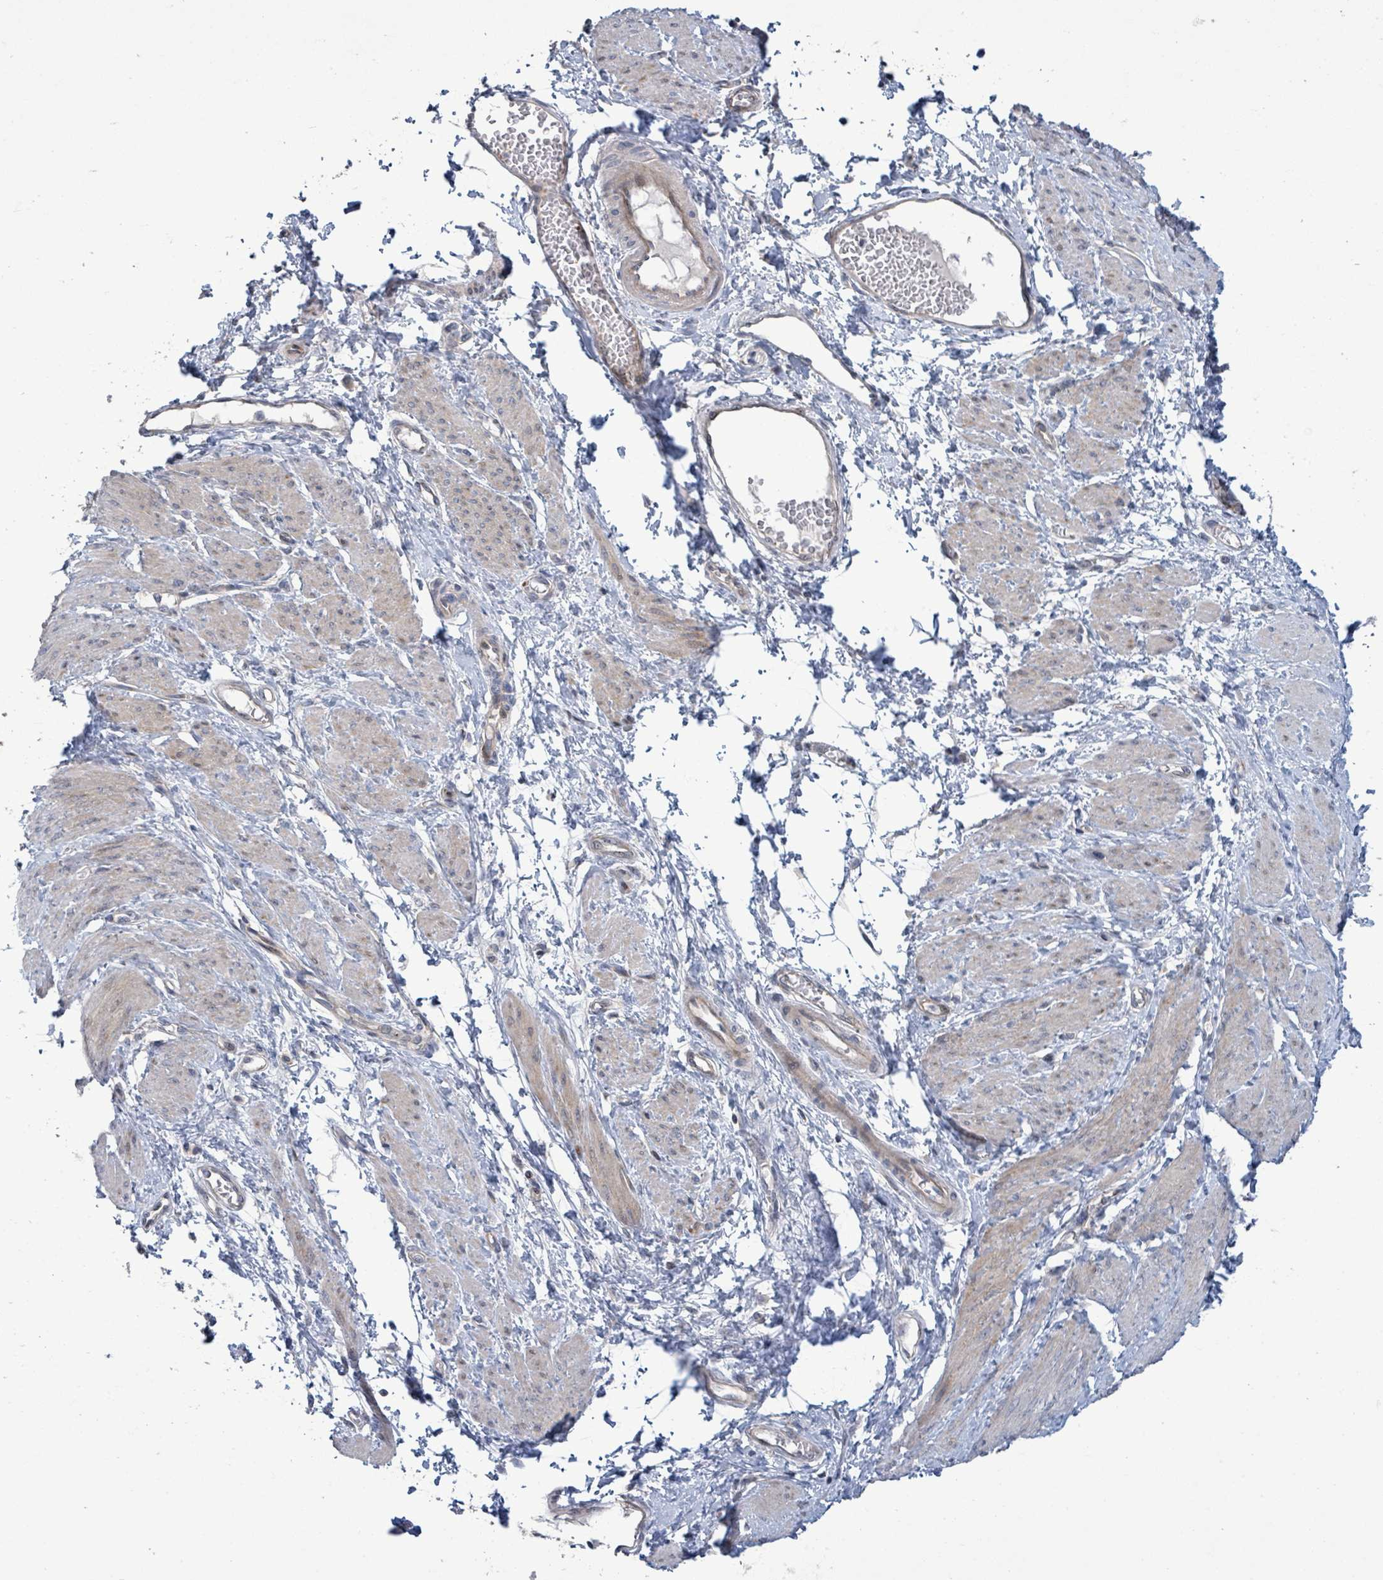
{"staining": {"intensity": "weak", "quantity": "25%-75%", "location": "cytoplasmic/membranous"}, "tissue": "smooth muscle", "cell_type": "Smooth muscle cells", "image_type": "normal", "snomed": [{"axis": "morphology", "description": "Normal tissue, NOS"}, {"axis": "topography", "description": "Smooth muscle"}, {"axis": "topography", "description": "Uterus"}], "caption": "Smooth muscle stained with DAB (3,3'-diaminobenzidine) IHC shows low levels of weak cytoplasmic/membranous staining in about 25%-75% of smooth muscle cells.", "gene": "LILRA4", "patient": {"sex": "female", "age": 39}}